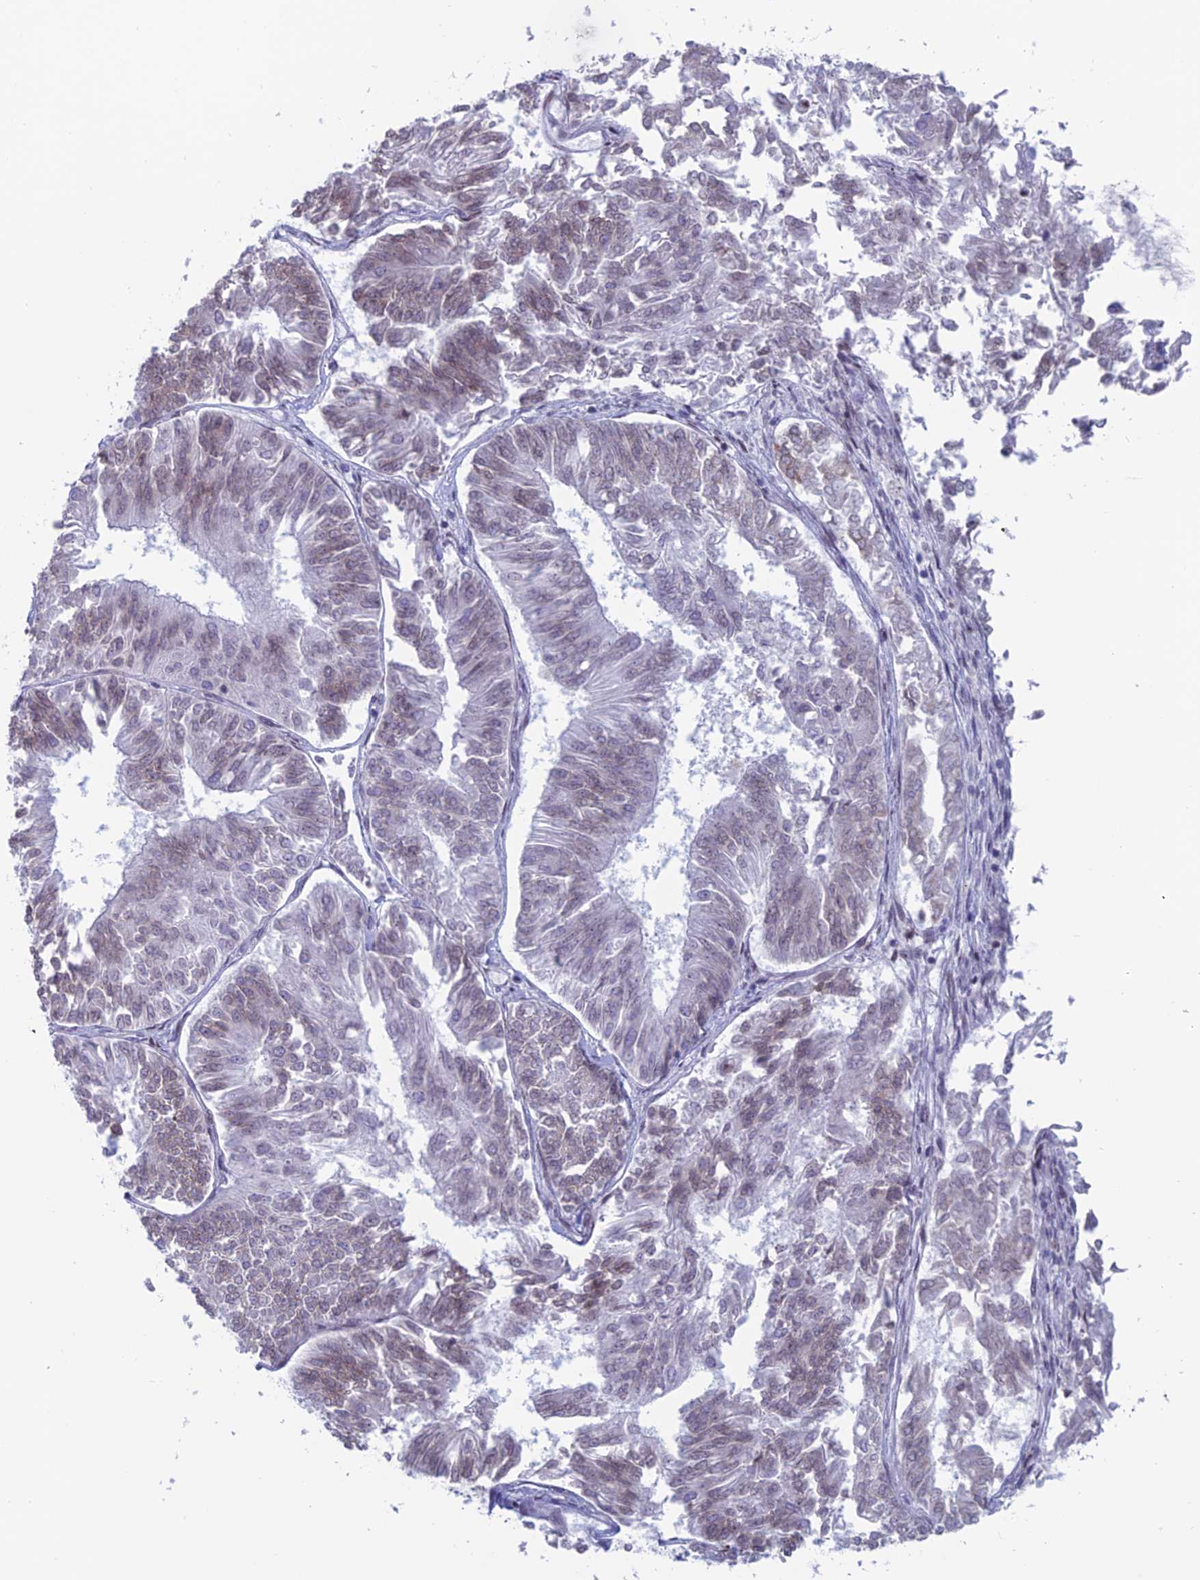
{"staining": {"intensity": "weak", "quantity": "<25%", "location": "nuclear"}, "tissue": "endometrial cancer", "cell_type": "Tumor cells", "image_type": "cancer", "snomed": [{"axis": "morphology", "description": "Adenocarcinoma, NOS"}, {"axis": "topography", "description": "Endometrium"}], "caption": "A high-resolution histopathology image shows immunohistochemistry (IHC) staining of adenocarcinoma (endometrial), which shows no significant staining in tumor cells.", "gene": "CERS6", "patient": {"sex": "female", "age": 58}}